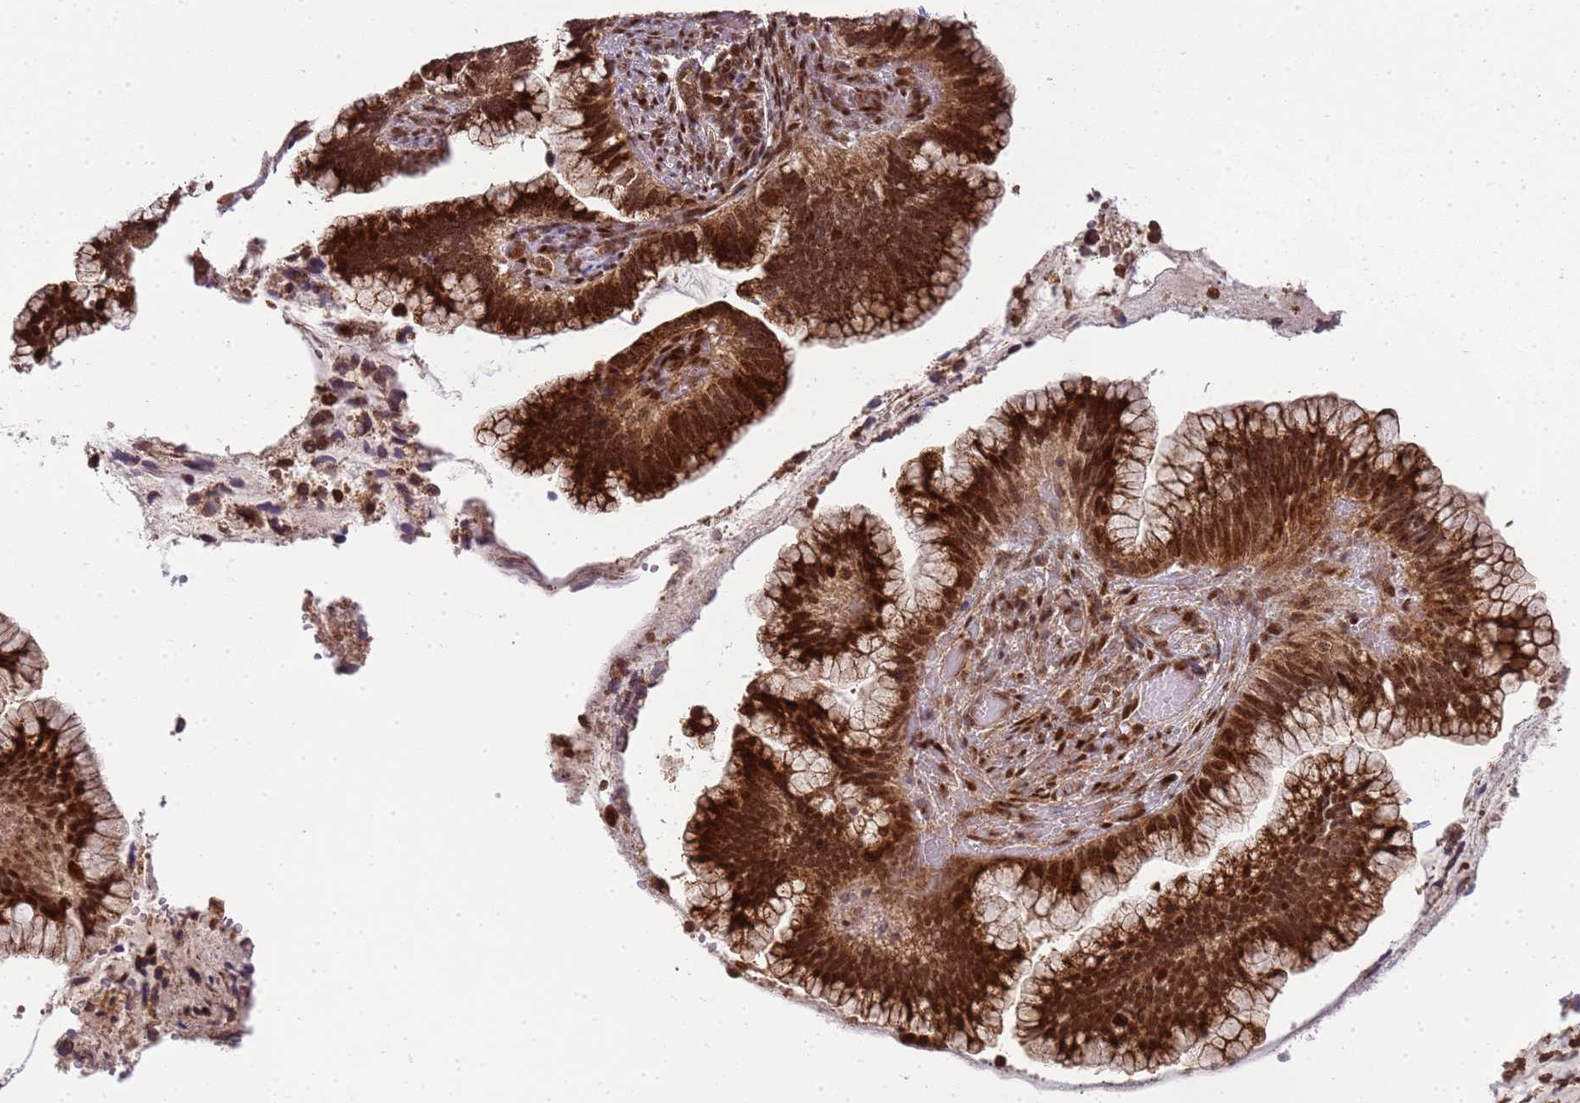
{"staining": {"intensity": "strong", "quantity": ">75%", "location": "cytoplasmic/membranous,nuclear"}, "tissue": "cervical cancer", "cell_type": "Tumor cells", "image_type": "cancer", "snomed": [{"axis": "morphology", "description": "Adenocarcinoma, NOS"}, {"axis": "topography", "description": "Cervix"}], "caption": "Immunohistochemical staining of human cervical cancer (adenocarcinoma) demonstrates strong cytoplasmic/membranous and nuclear protein staining in about >75% of tumor cells. (brown staining indicates protein expression, while blue staining denotes nuclei).", "gene": "PEX14", "patient": {"sex": "female", "age": 44}}